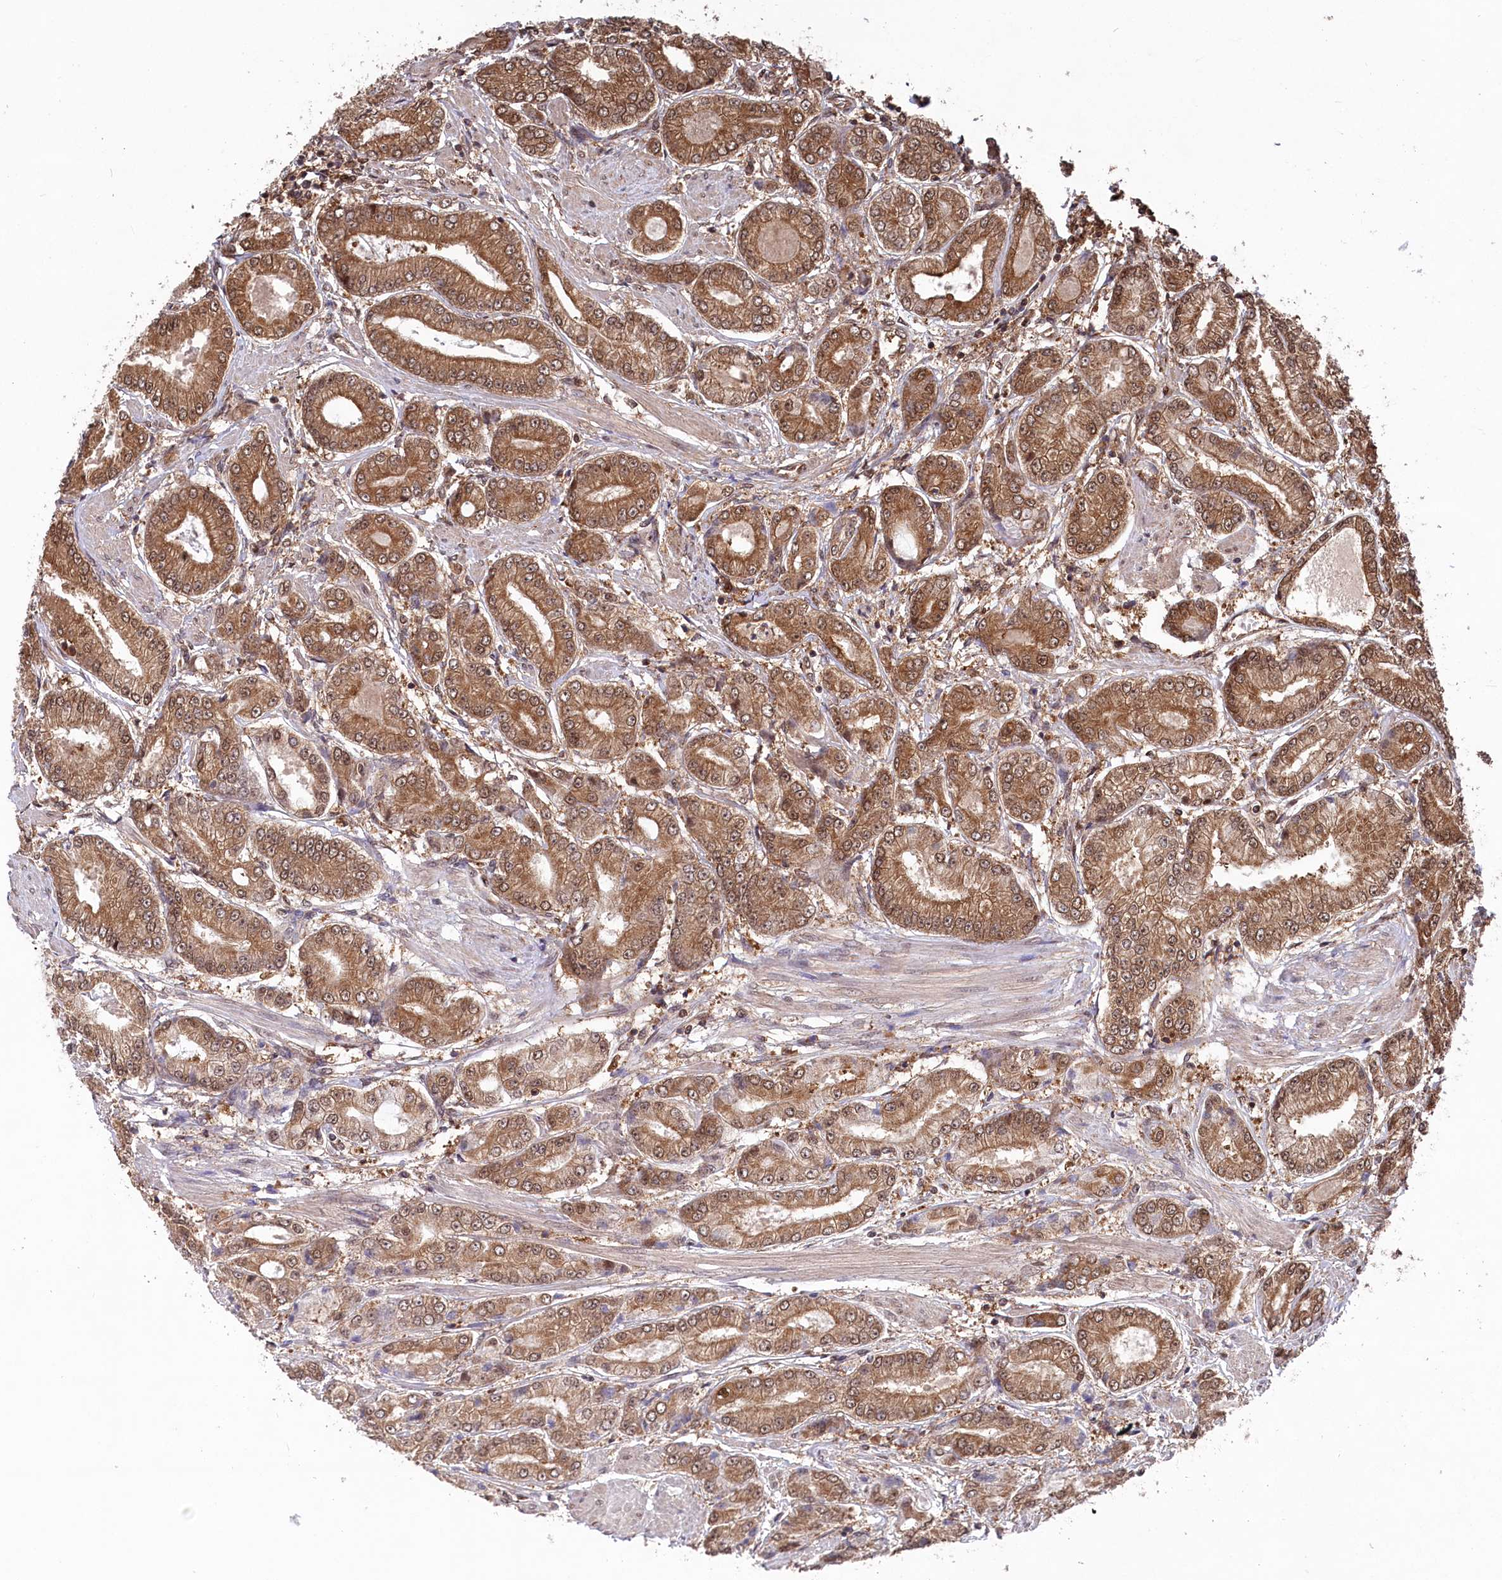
{"staining": {"intensity": "strong", "quantity": ">75%", "location": "cytoplasmic/membranous,nuclear"}, "tissue": "prostate cancer", "cell_type": "Tumor cells", "image_type": "cancer", "snomed": [{"axis": "morphology", "description": "Adenocarcinoma, High grade"}, {"axis": "topography", "description": "Prostate"}], "caption": "Tumor cells demonstrate high levels of strong cytoplasmic/membranous and nuclear positivity in approximately >75% of cells in high-grade adenocarcinoma (prostate). The staining is performed using DAB brown chromogen to label protein expression. The nuclei are counter-stained blue using hematoxylin.", "gene": "PSMA1", "patient": {"sex": "male", "age": 59}}